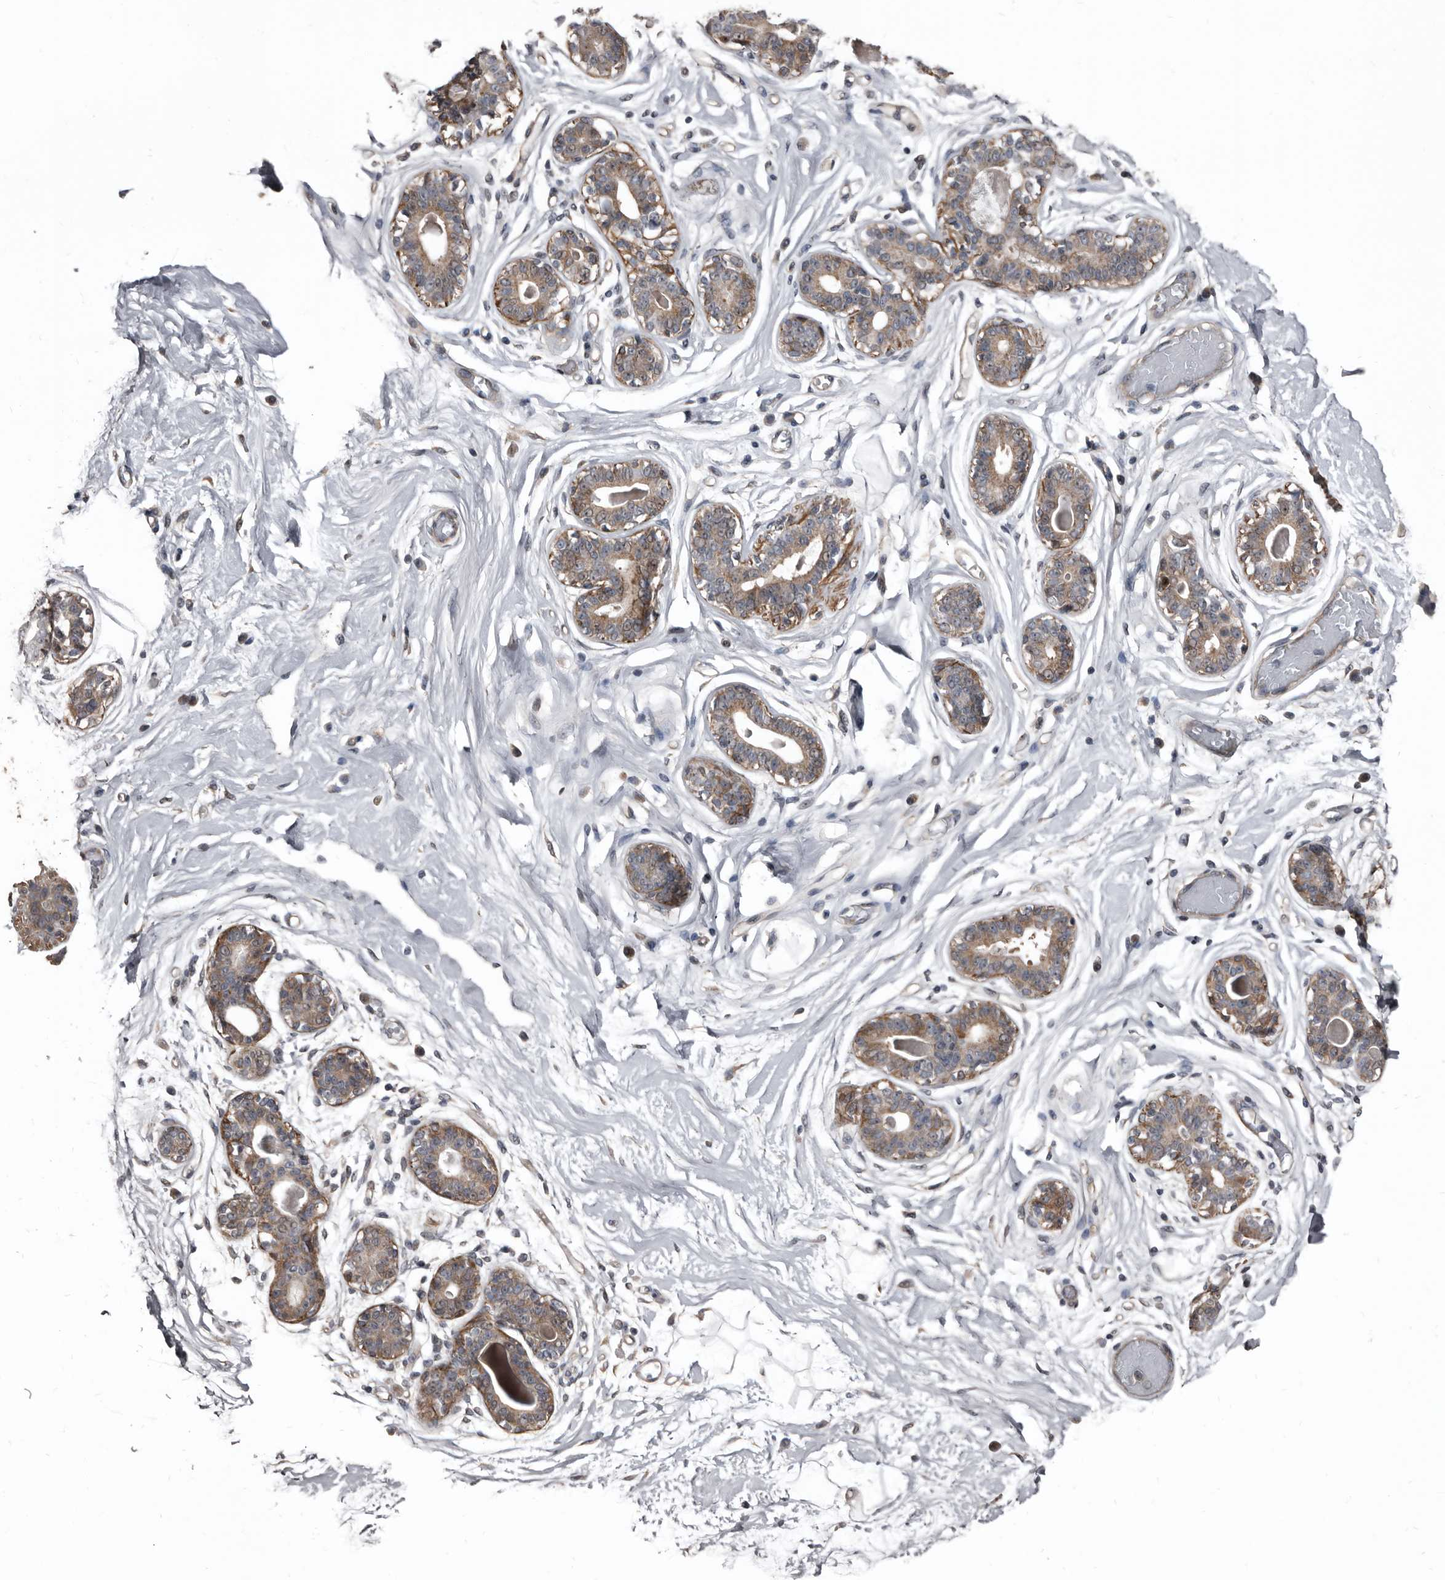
{"staining": {"intensity": "weak", "quantity": "<25%", "location": "cytoplasmic/membranous"}, "tissue": "breast", "cell_type": "Adipocytes", "image_type": "normal", "snomed": [{"axis": "morphology", "description": "Normal tissue, NOS"}, {"axis": "topography", "description": "Breast"}], "caption": "A high-resolution histopathology image shows immunohistochemistry staining of benign breast, which displays no significant positivity in adipocytes.", "gene": "DHPS", "patient": {"sex": "female", "age": 45}}